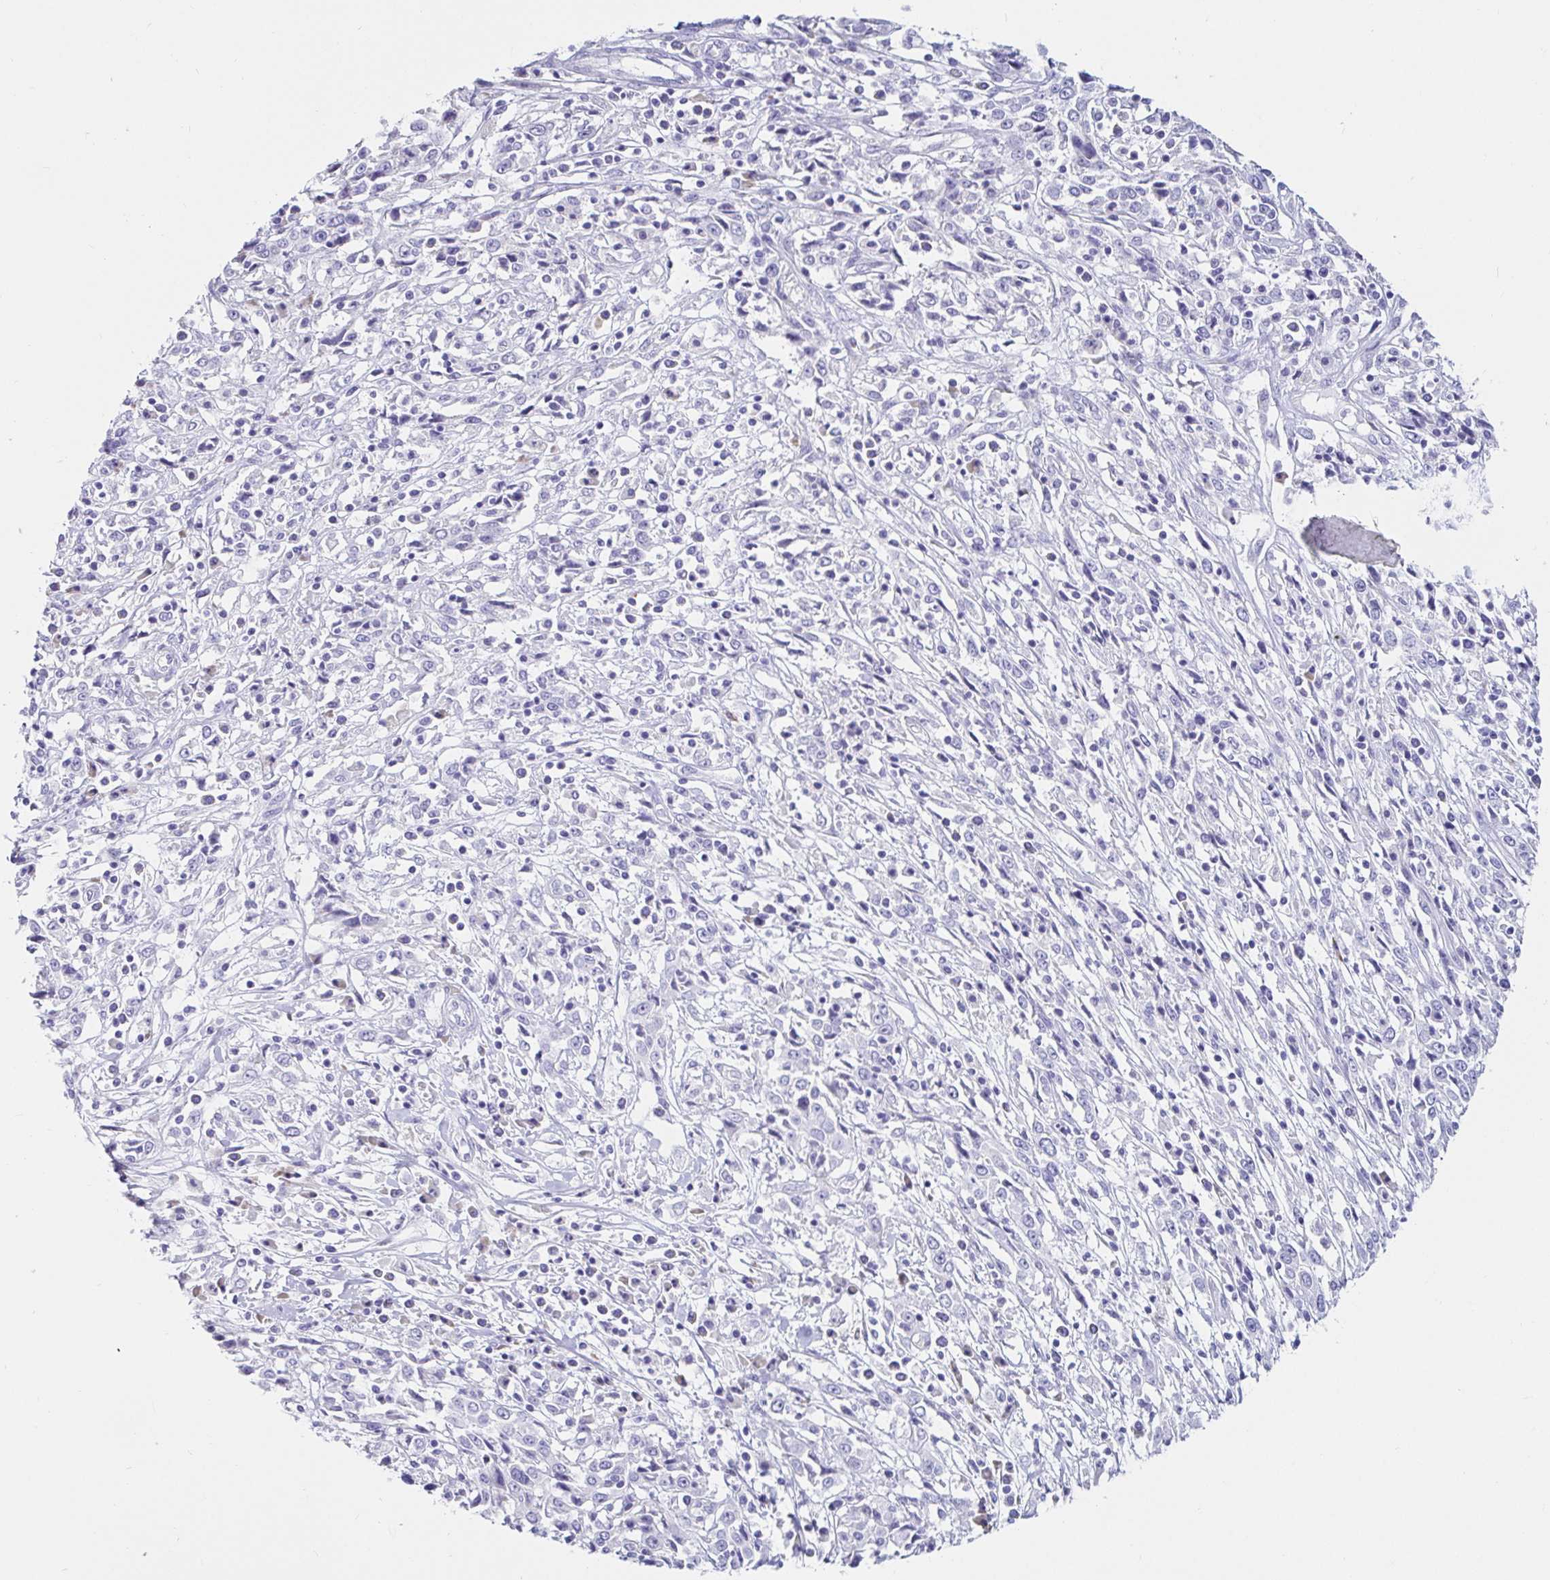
{"staining": {"intensity": "negative", "quantity": "none", "location": "none"}, "tissue": "cervical cancer", "cell_type": "Tumor cells", "image_type": "cancer", "snomed": [{"axis": "morphology", "description": "Adenocarcinoma, NOS"}, {"axis": "topography", "description": "Cervix"}], "caption": "Tumor cells are negative for protein expression in human adenocarcinoma (cervical).", "gene": "C4orf17", "patient": {"sex": "female", "age": 40}}